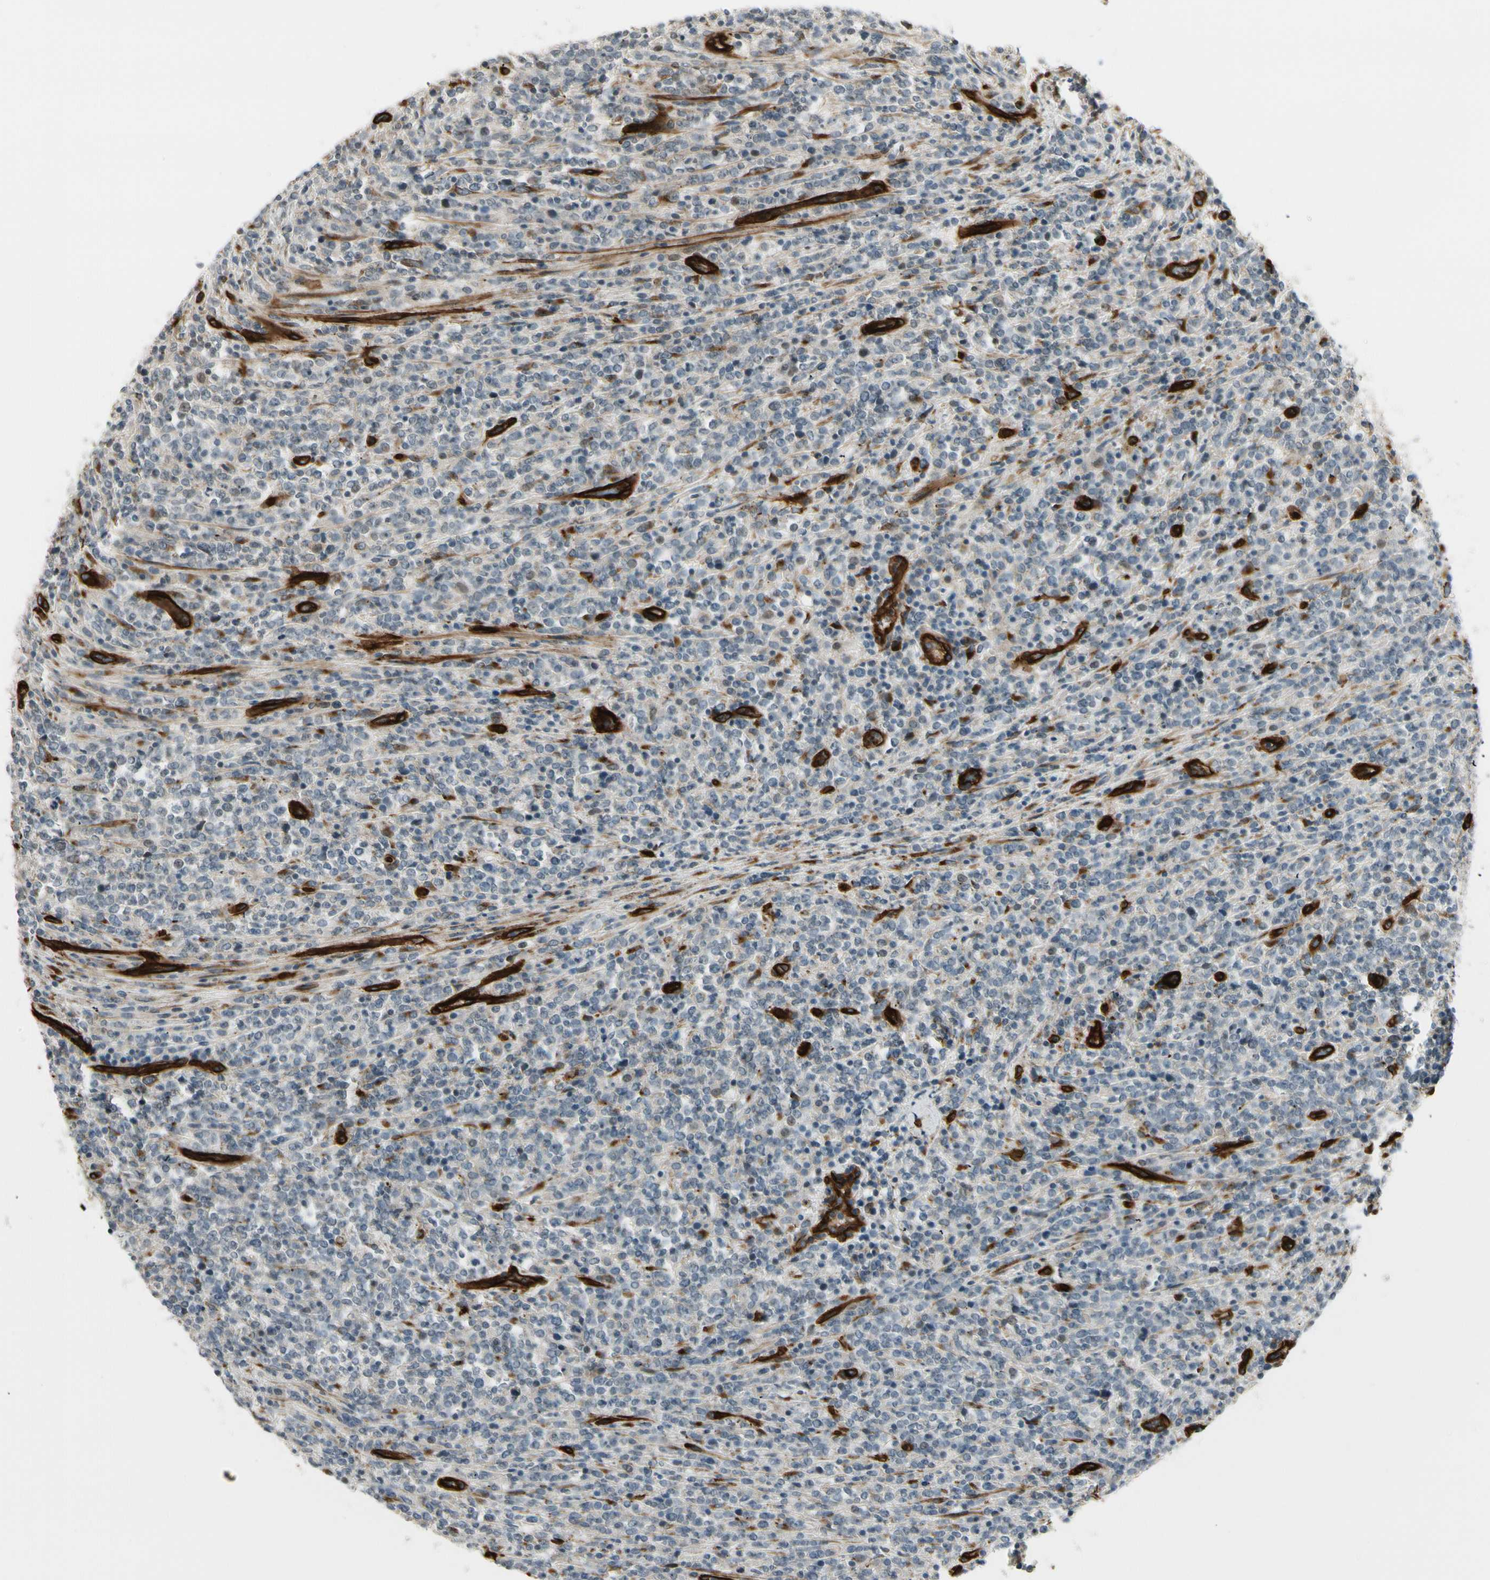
{"staining": {"intensity": "negative", "quantity": "none", "location": "none"}, "tissue": "lymphoma", "cell_type": "Tumor cells", "image_type": "cancer", "snomed": [{"axis": "morphology", "description": "Malignant lymphoma, non-Hodgkin's type, High grade"}, {"axis": "topography", "description": "Soft tissue"}], "caption": "Immunohistochemical staining of human lymphoma displays no significant staining in tumor cells.", "gene": "MCAM", "patient": {"sex": "male", "age": 18}}